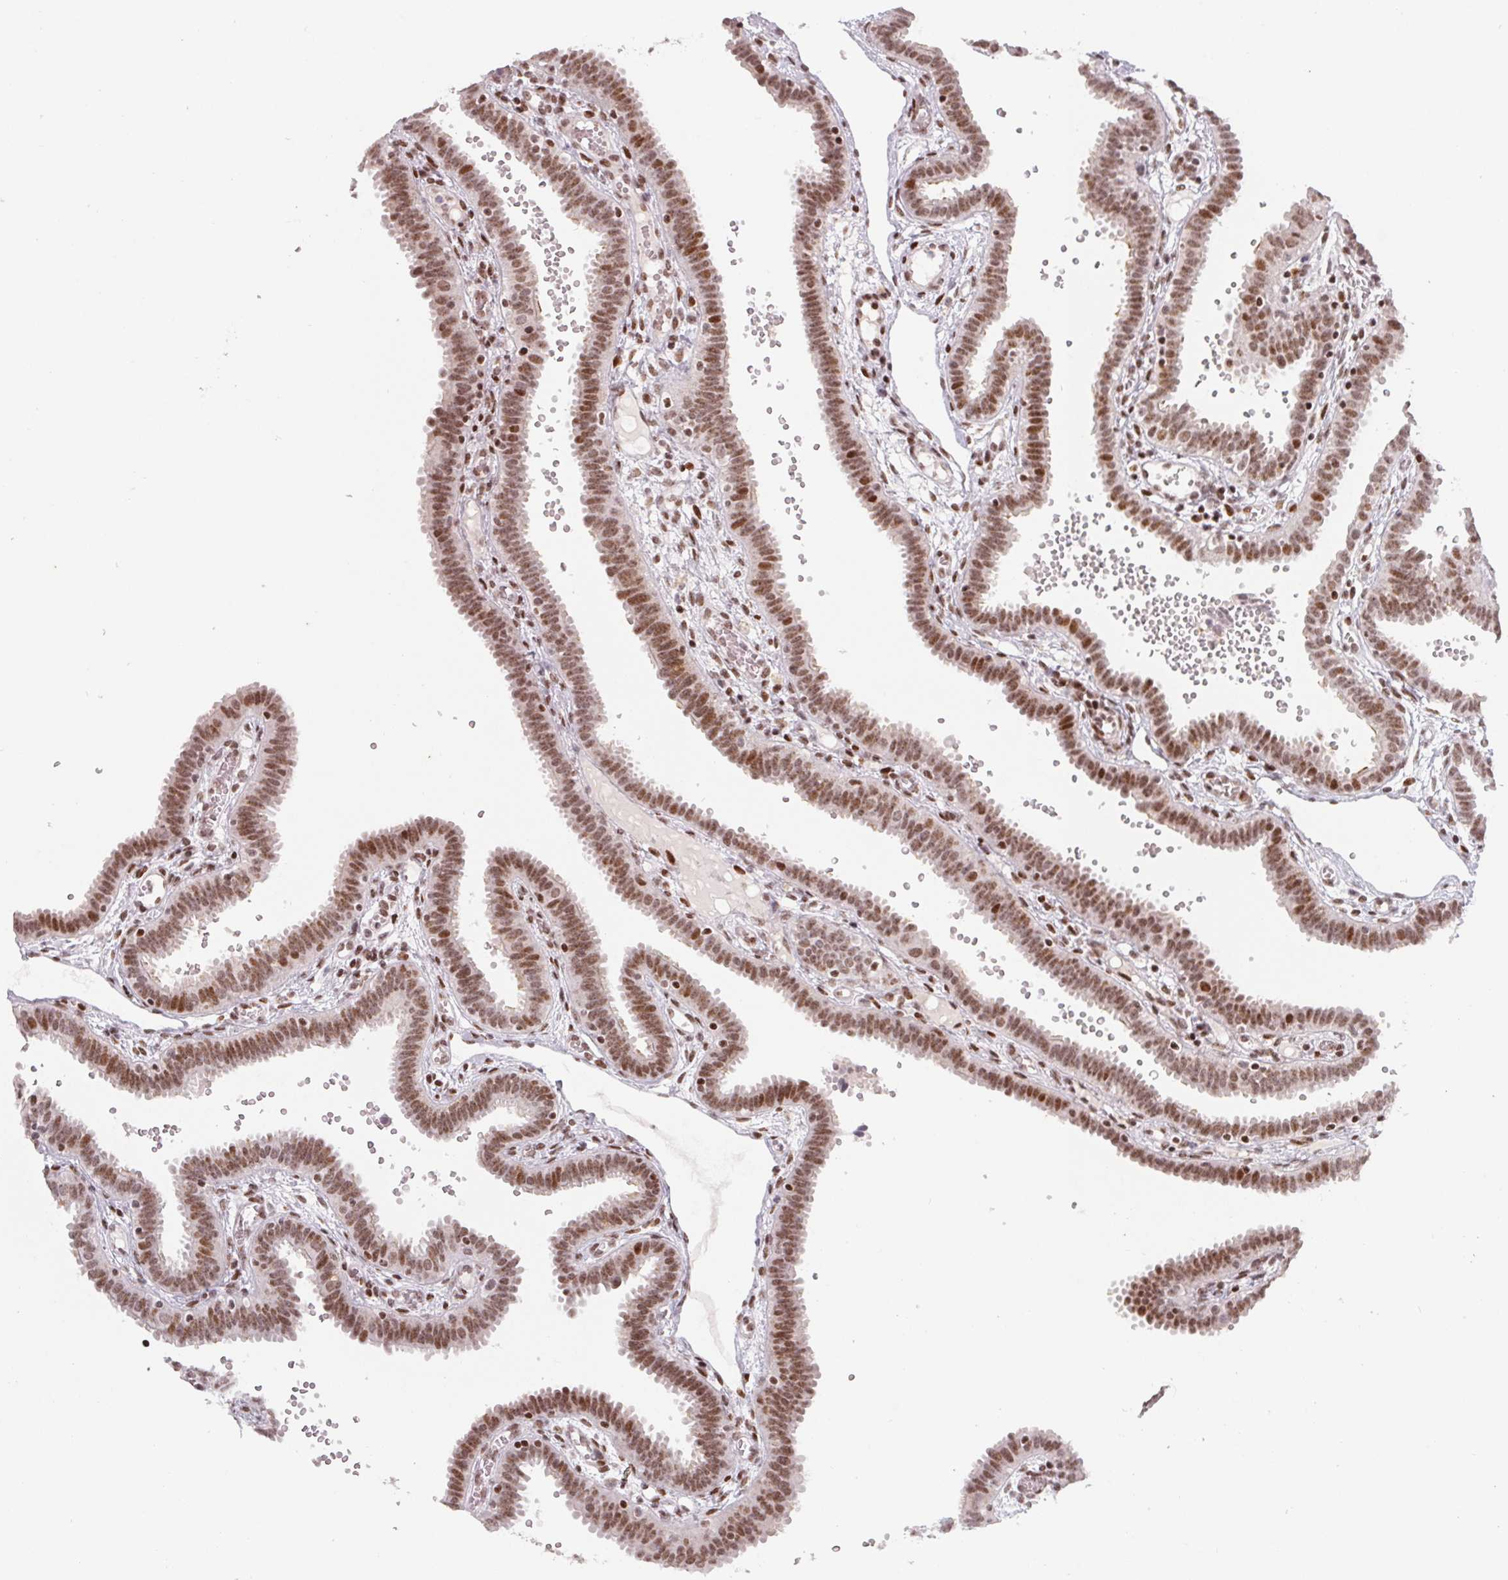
{"staining": {"intensity": "moderate", "quantity": ">75%", "location": "nuclear"}, "tissue": "fallopian tube", "cell_type": "Glandular cells", "image_type": "normal", "snomed": [{"axis": "morphology", "description": "Normal tissue, NOS"}, {"axis": "topography", "description": "Fallopian tube"}], "caption": "IHC histopathology image of normal fallopian tube: human fallopian tube stained using immunohistochemistry (IHC) reveals medium levels of moderate protein expression localized specifically in the nuclear of glandular cells, appearing as a nuclear brown color.", "gene": "KMT2A", "patient": {"sex": "female", "age": 37}}